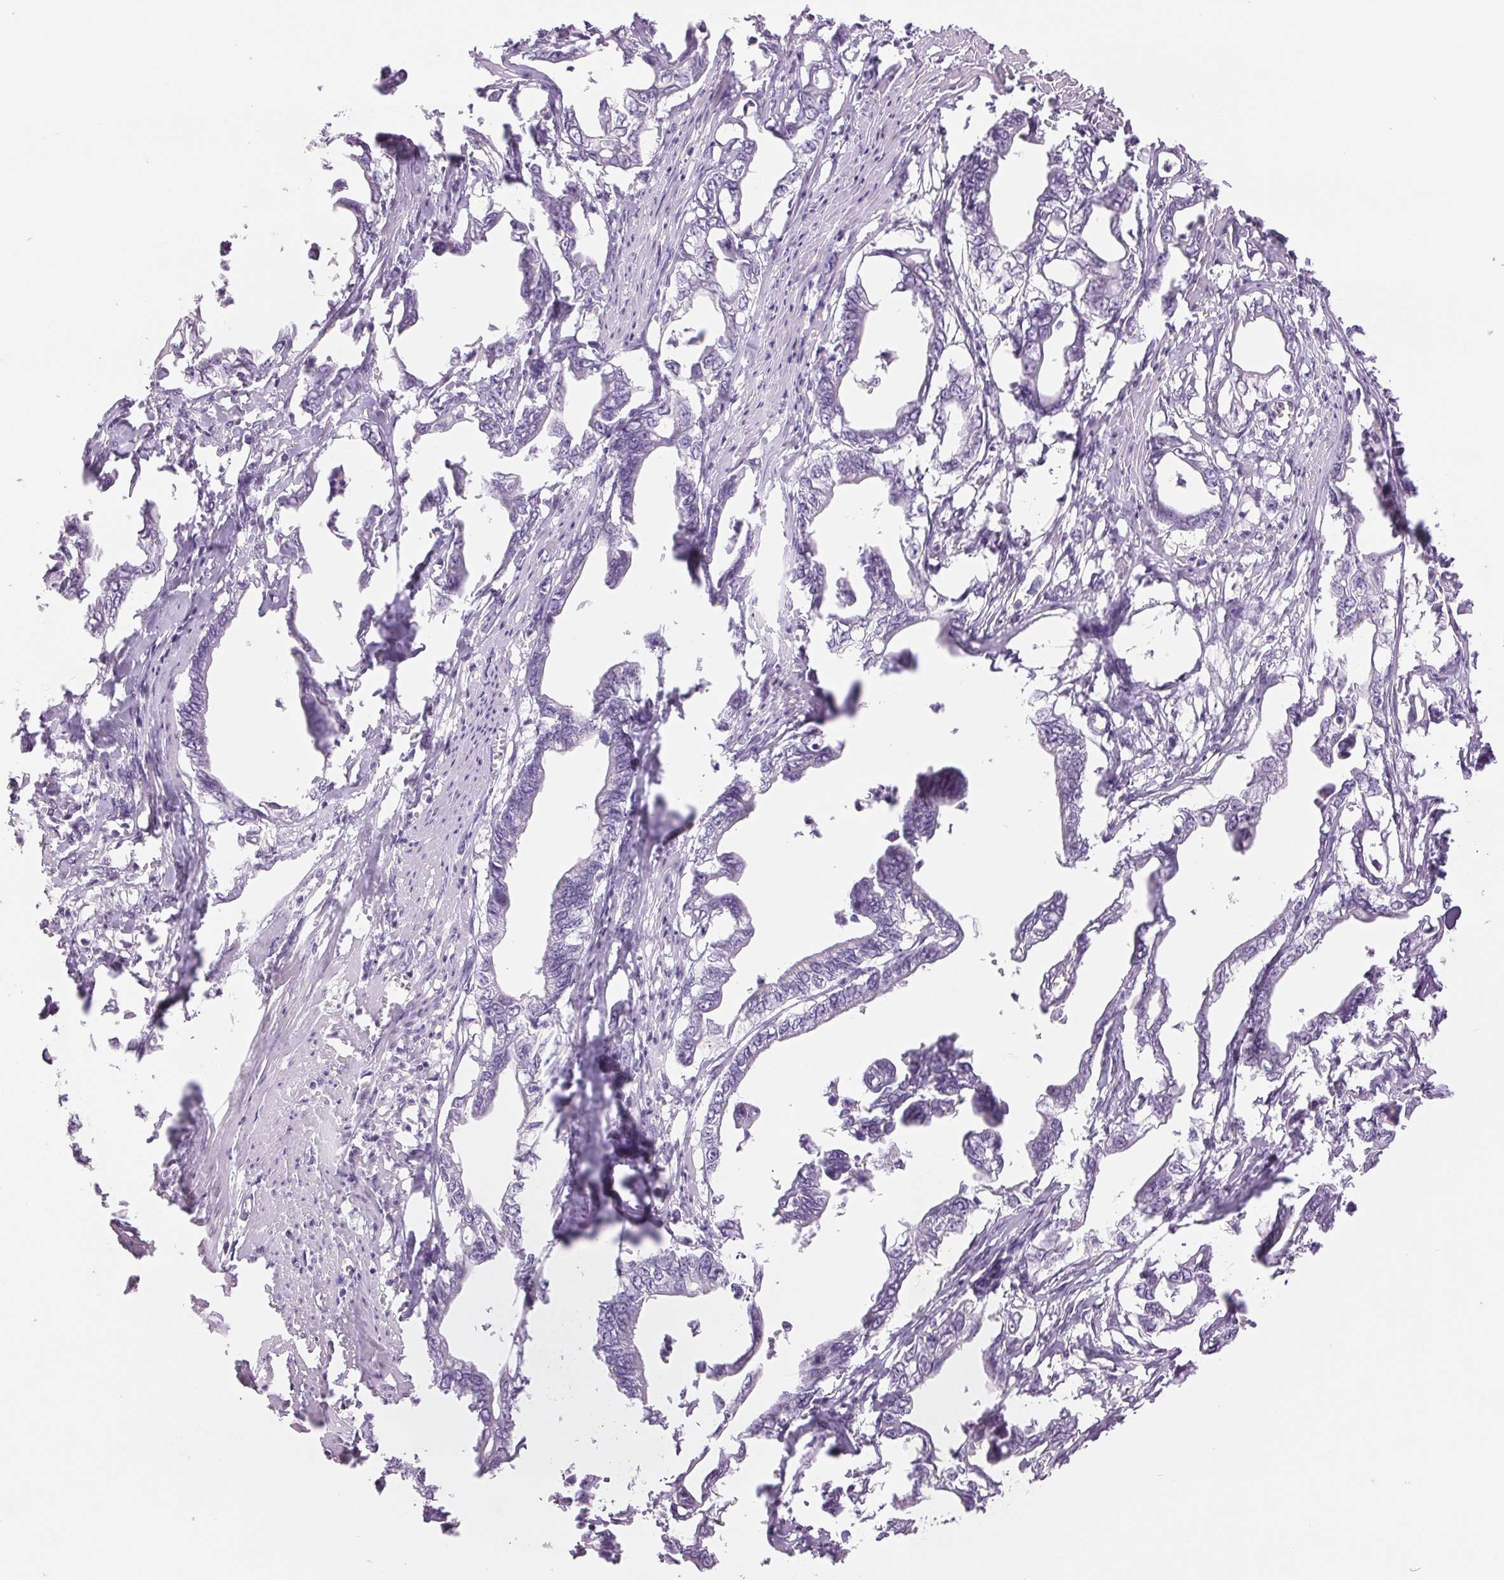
{"staining": {"intensity": "negative", "quantity": "none", "location": "none"}, "tissue": "pancreatic cancer", "cell_type": "Tumor cells", "image_type": "cancer", "snomed": [{"axis": "morphology", "description": "Adenocarcinoma, NOS"}, {"axis": "topography", "description": "Pancreas"}], "caption": "IHC photomicrograph of human pancreatic adenocarcinoma stained for a protein (brown), which demonstrates no expression in tumor cells.", "gene": "FXYD4", "patient": {"sex": "male", "age": 61}}